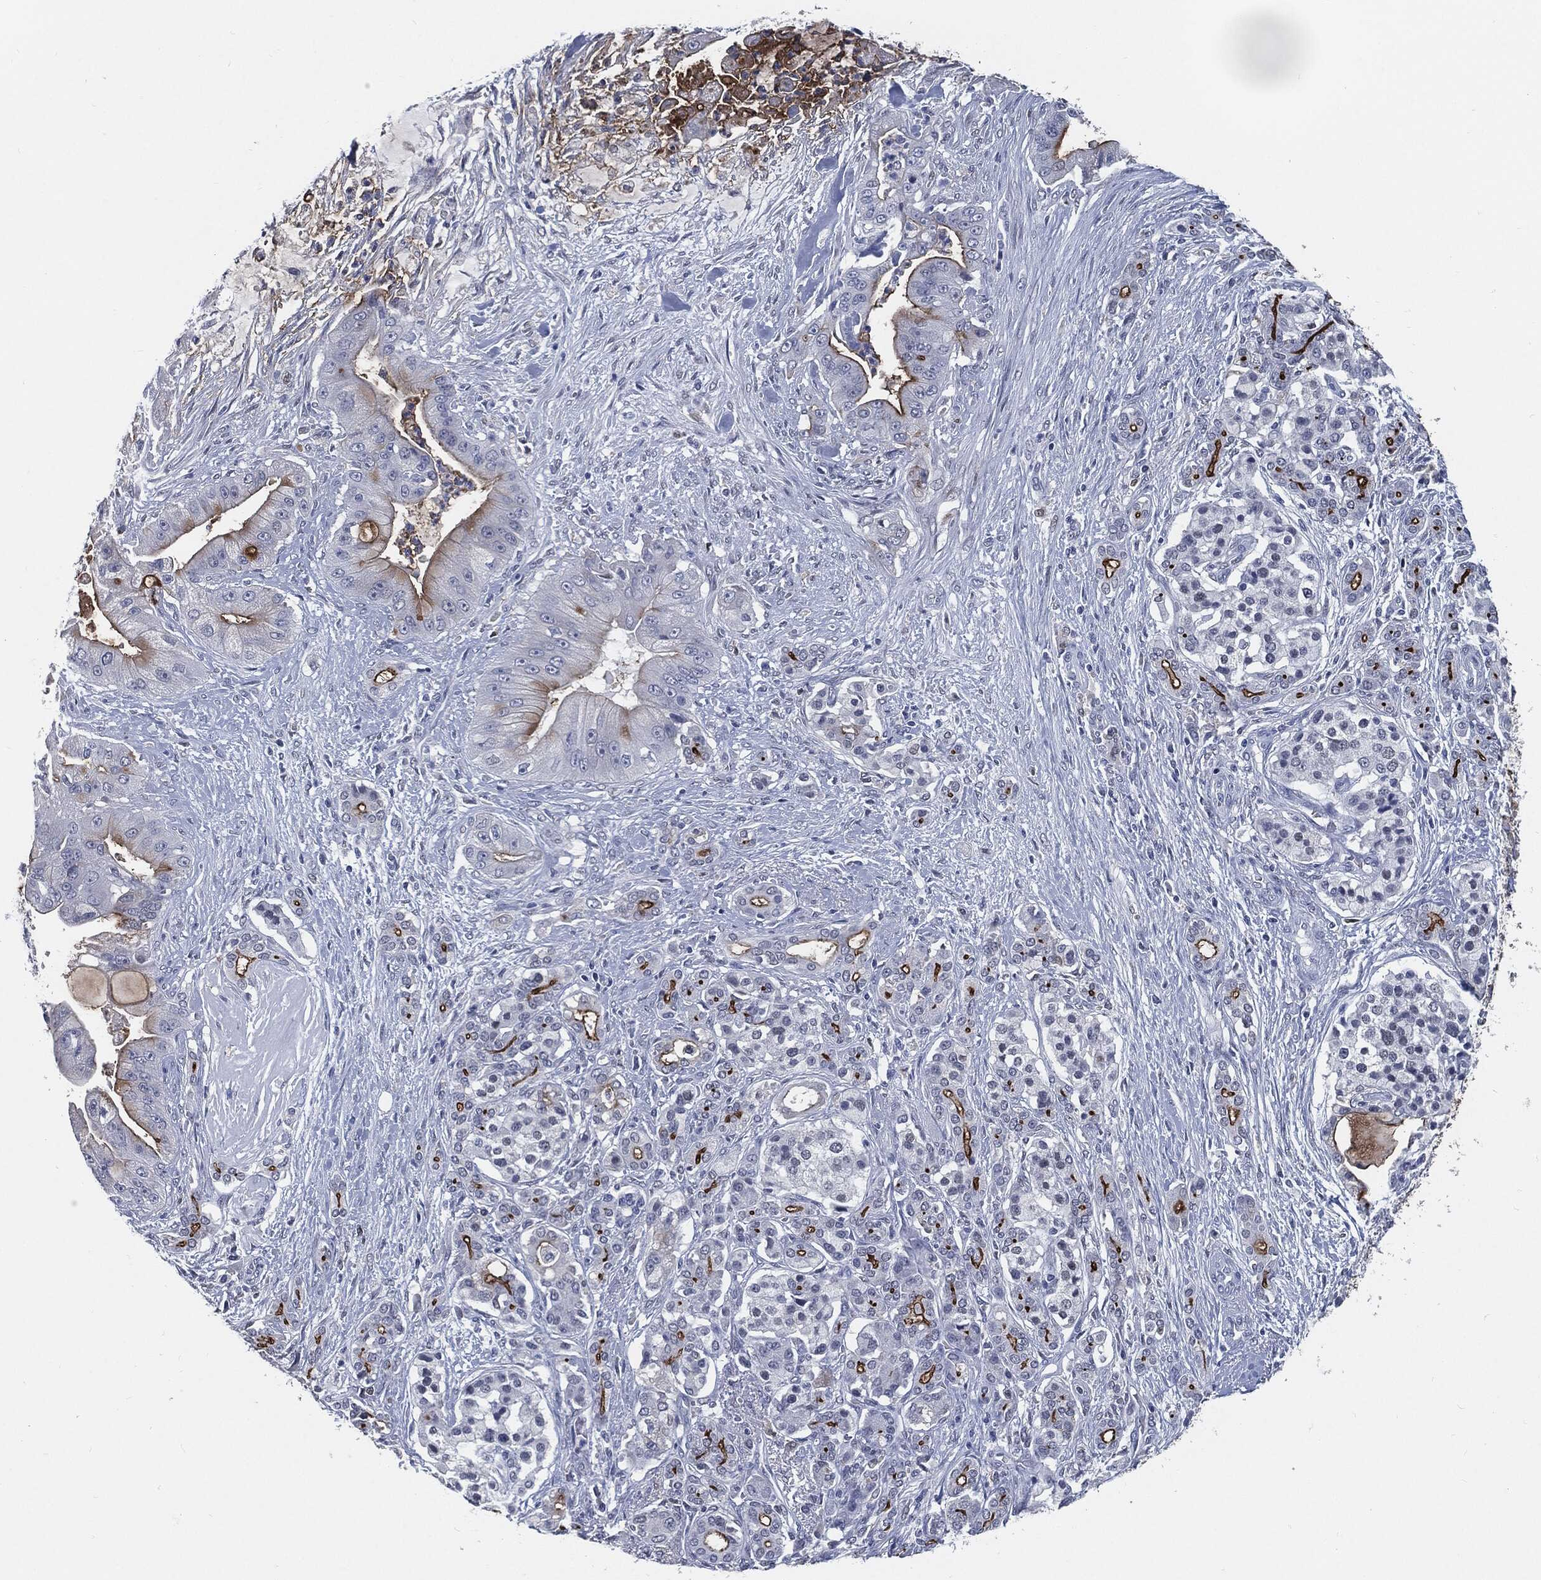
{"staining": {"intensity": "strong", "quantity": "25%-75%", "location": "cytoplasmic/membranous"}, "tissue": "pancreatic cancer", "cell_type": "Tumor cells", "image_type": "cancer", "snomed": [{"axis": "morphology", "description": "Normal tissue, NOS"}, {"axis": "morphology", "description": "Inflammation, NOS"}, {"axis": "morphology", "description": "Adenocarcinoma, NOS"}, {"axis": "topography", "description": "Pancreas"}], "caption": "Protein staining demonstrates strong cytoplasmic/membranous staining in about 25%-75% of tumor cells in pancreatic cancer (adenocarcinoma).", "gene": "PROM1", "patient": {"sex": "male", "age": 57}}